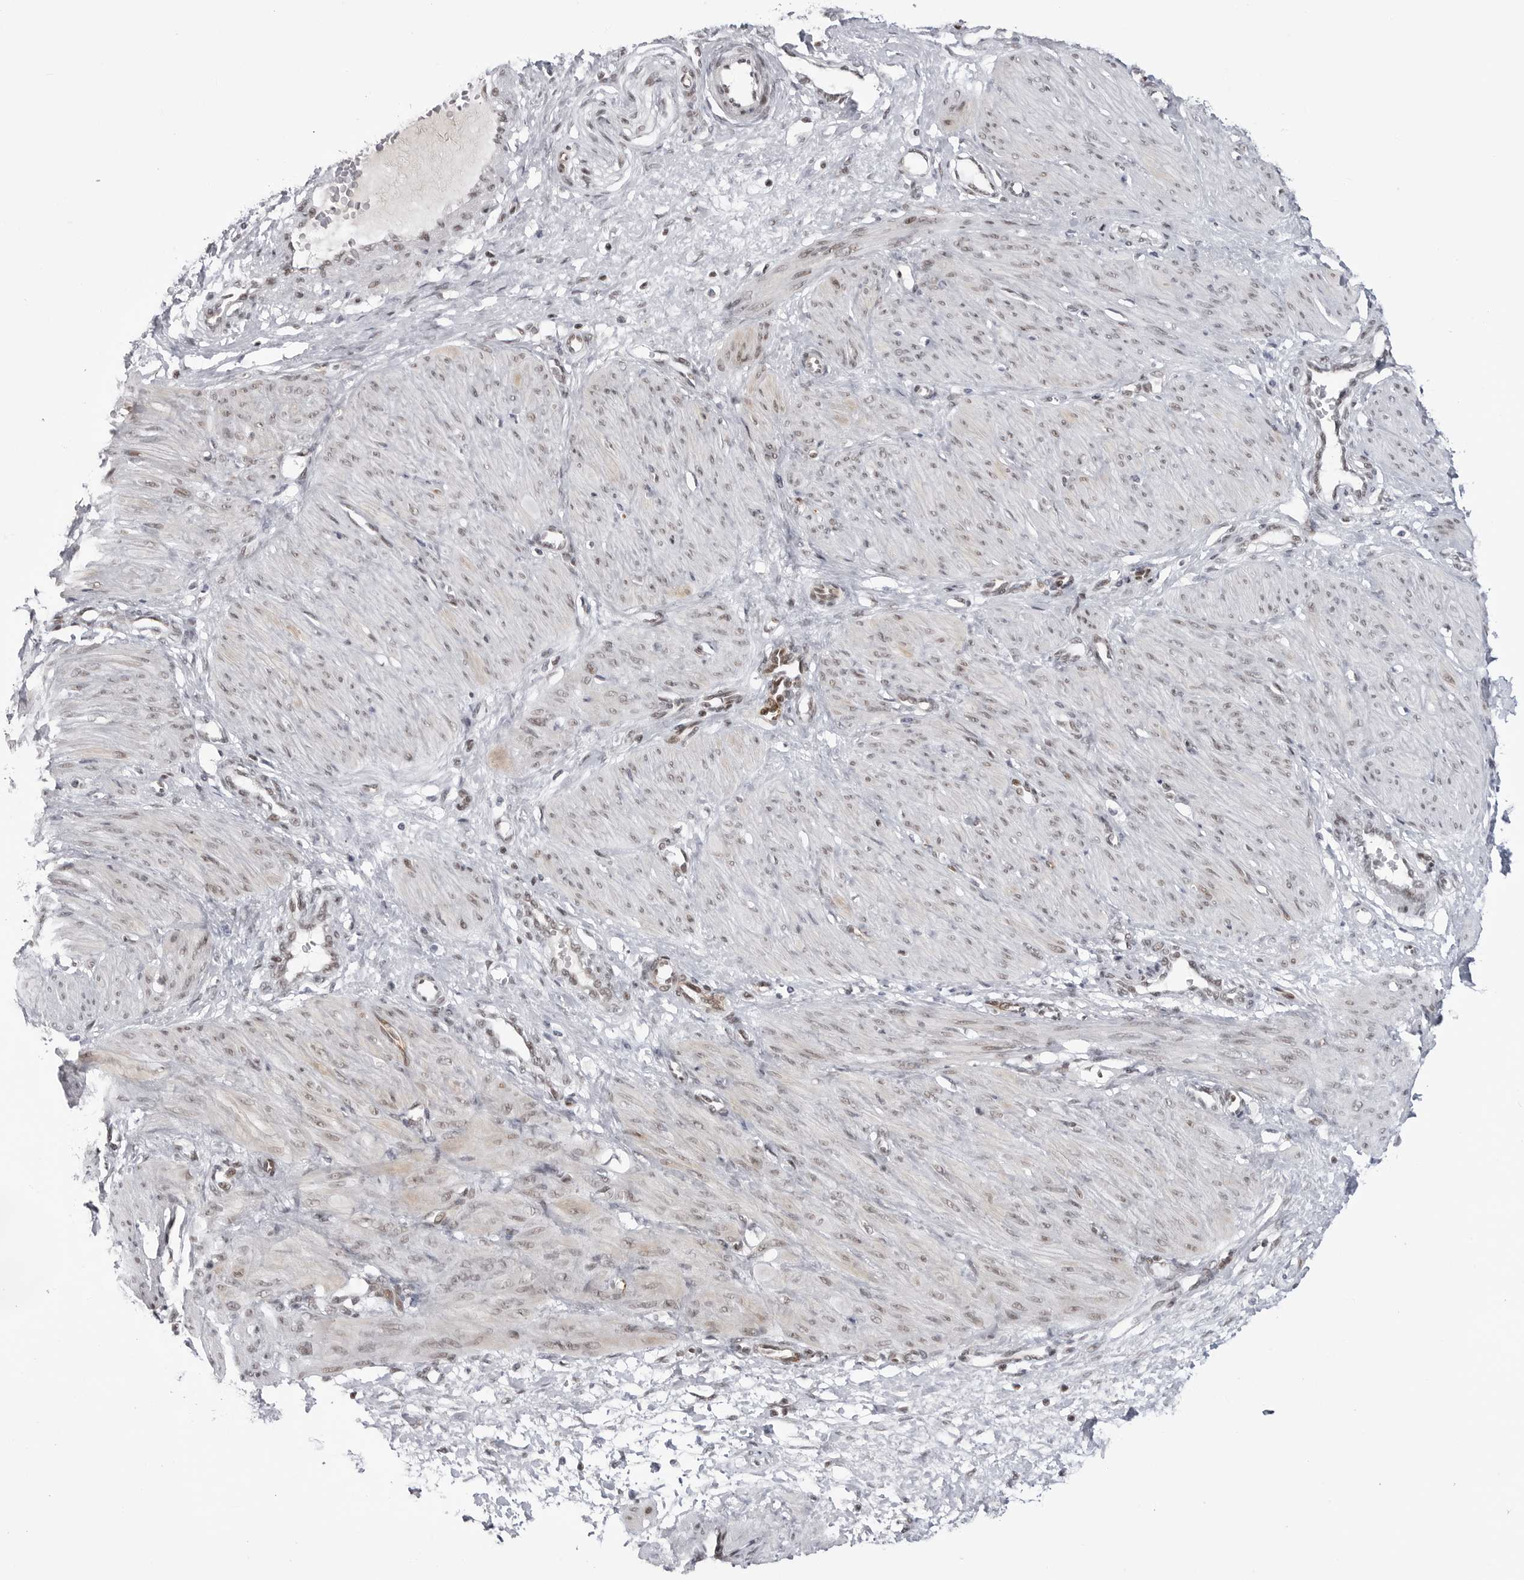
{"staining": {"intensity": "moderate", "quantity": "25%-75%", "location": "cytoplasmic/membranous,nuclear"}, "tissue": "smooth muscle", "cell_type": "Smooth muscle cells", "image_type": "normal", "snomed": [{"axis": "morphology", "description": "Normal tissue, NOS"}, {"axis": "topography", "description": "Endometrium"}], "caption": "Immunohistochemical staining of normal smooth muscle displays medium levels of moderate cytoplasmic/membranous,nuclear expression in about 25%-75% of smooth muscle cells.", "gene": "TRIM66", "patient": {"sex": "female", "age": 33}}